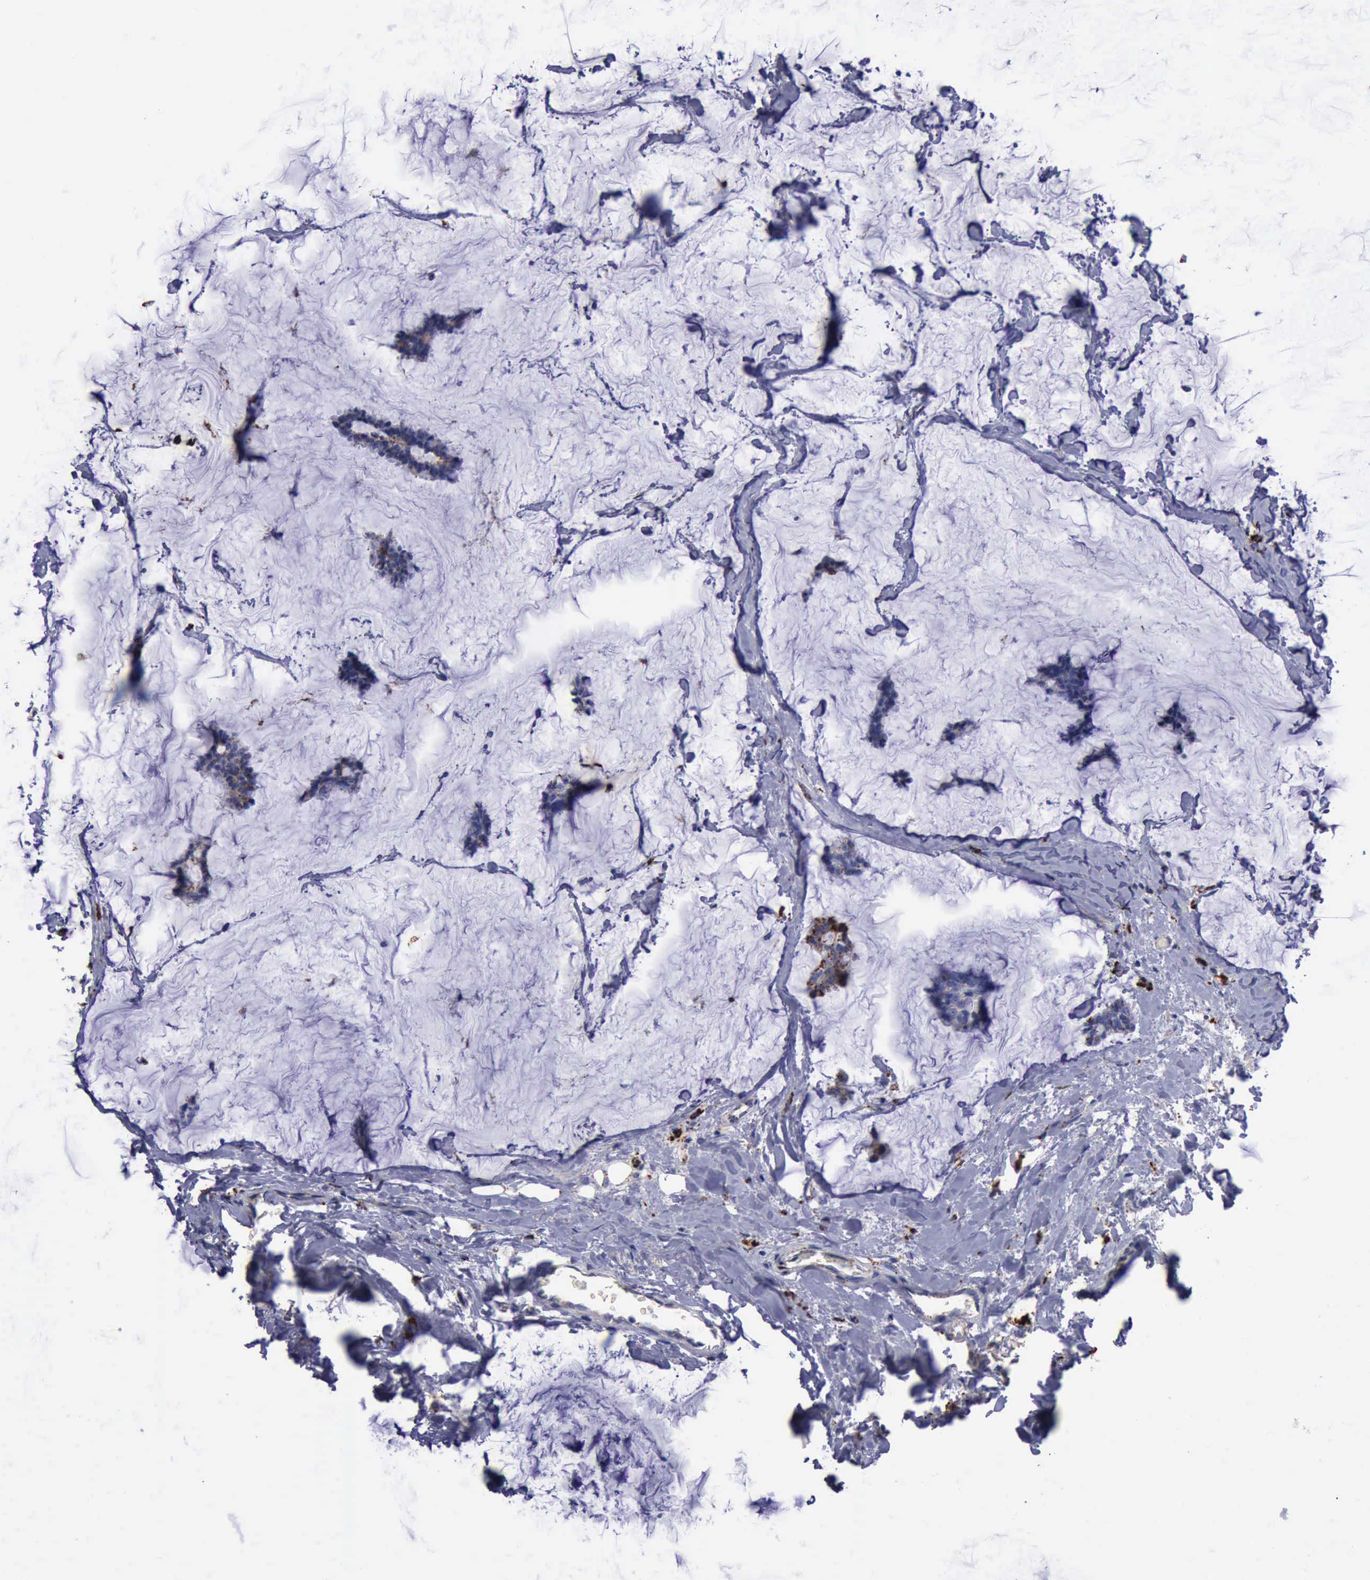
{"staining": {"intensity": "weak", "quantity": "<25%", "location": "cytoplasmic/membranous"}, "tissue": "breast cancer", "cell_type": "Tumor cells", "image_type": "cancer", "snomed": [{"axis": "morphology", "description": "Duct carcinoma"}, {"axis": "topography", "description": "Breast"}], "caption": "There is no significant positivity in tumor cells of breast cancer. (DAB IHC with hematoxylin counter stain).", "gene": "CTSD", "patient": {"sex": "female", "age": 93}}